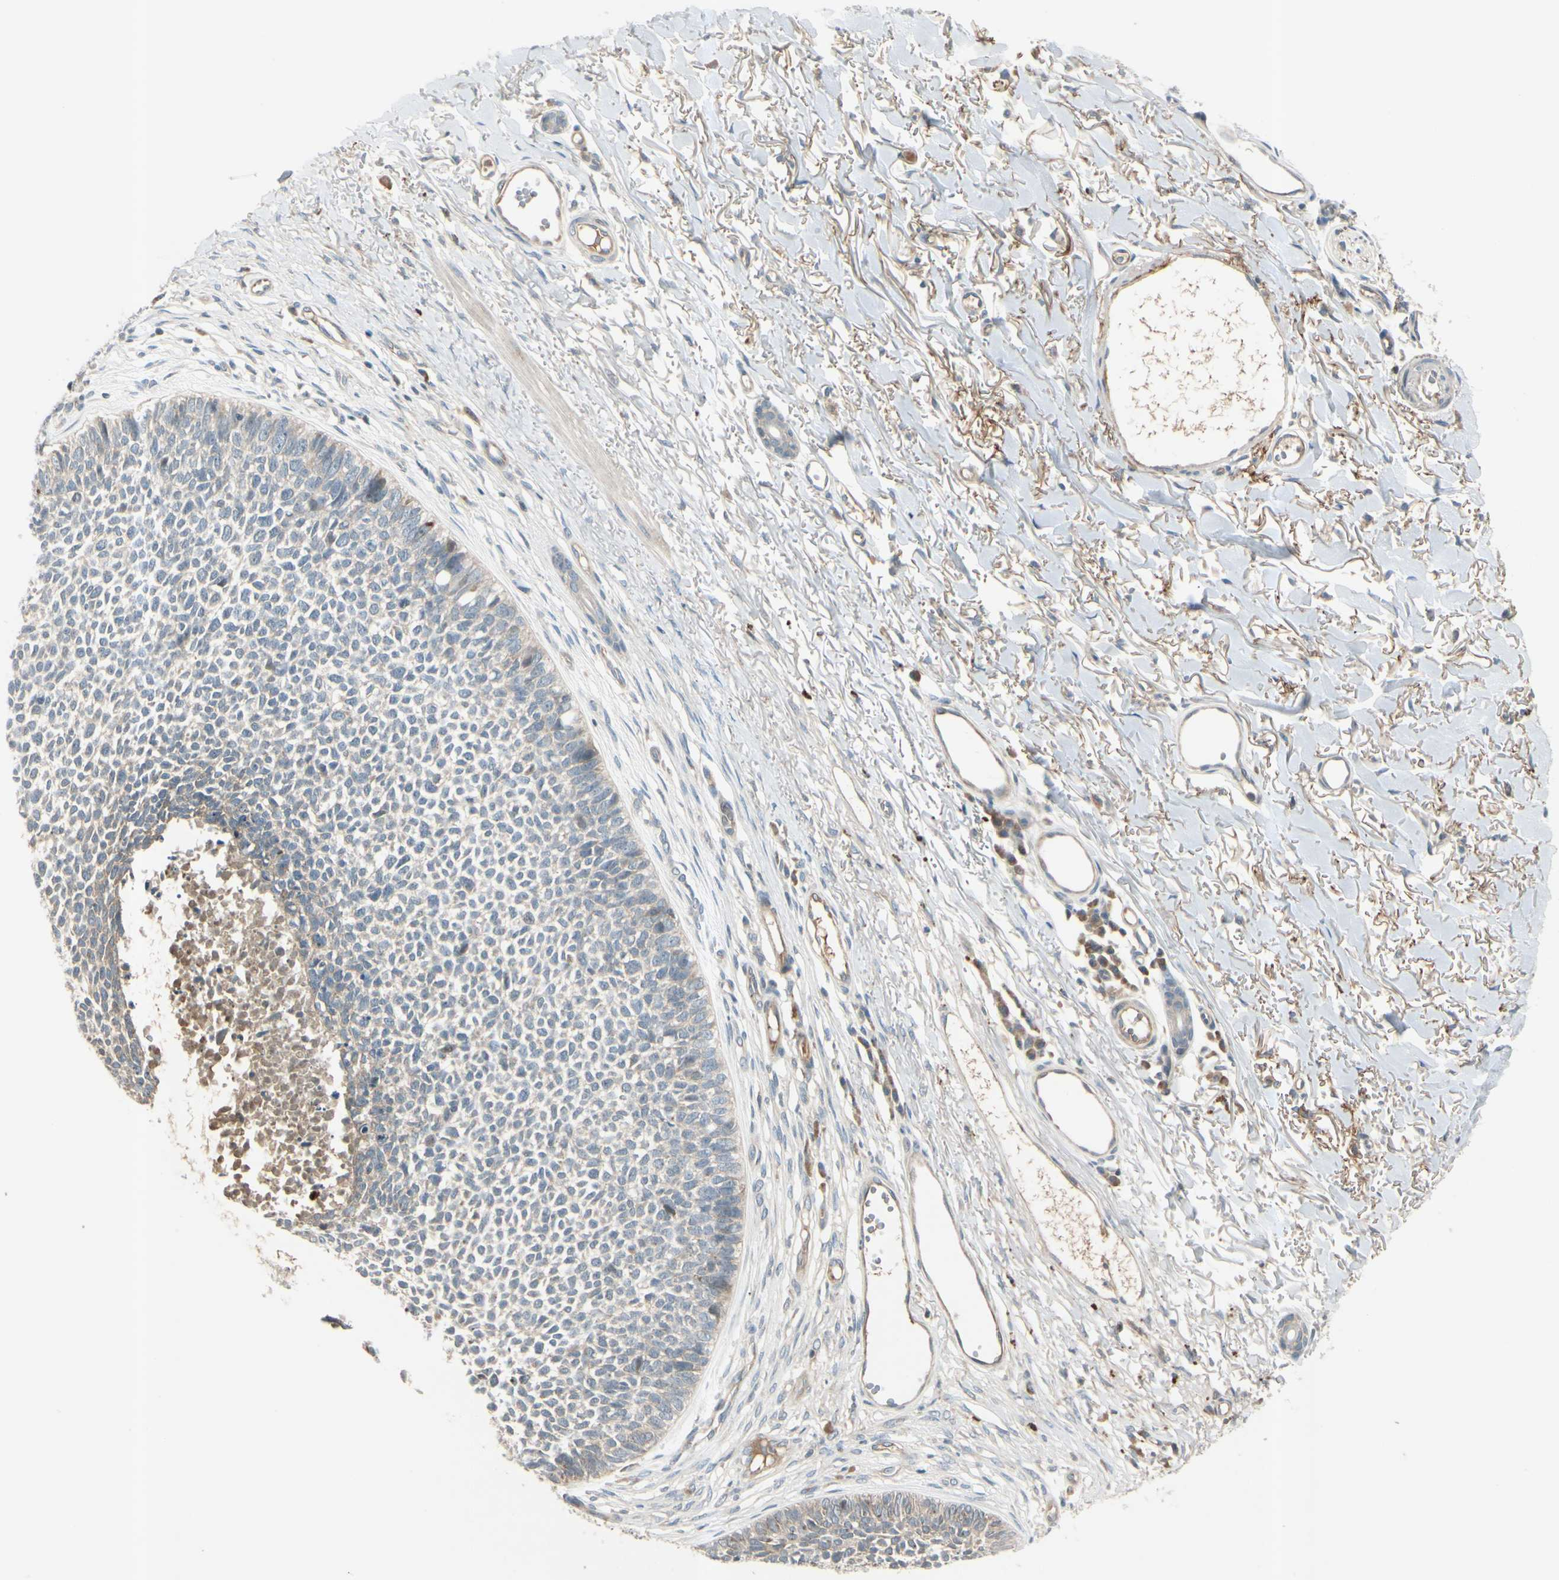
{"staining": {"intensity": "weak", "quantity": "25%-75%", "location": "cytoplasmic/membranous"}, "tissue": "skin cancer", "cell_type": "Tumor cells", "image_type": "cancer", "snomed": [{"axis": "morphology", "description": "Basal cell carcinoma"}, {"axis": "topography", "description": "Skin"}], "caption": "This is an image of immunohistochemistry staining of skin cancer, which shows weak staining in the cytoplasmic/membranous of tumor cells.", "gene": "ICAM5", "patient": {"sex": "female", "age": 84}}